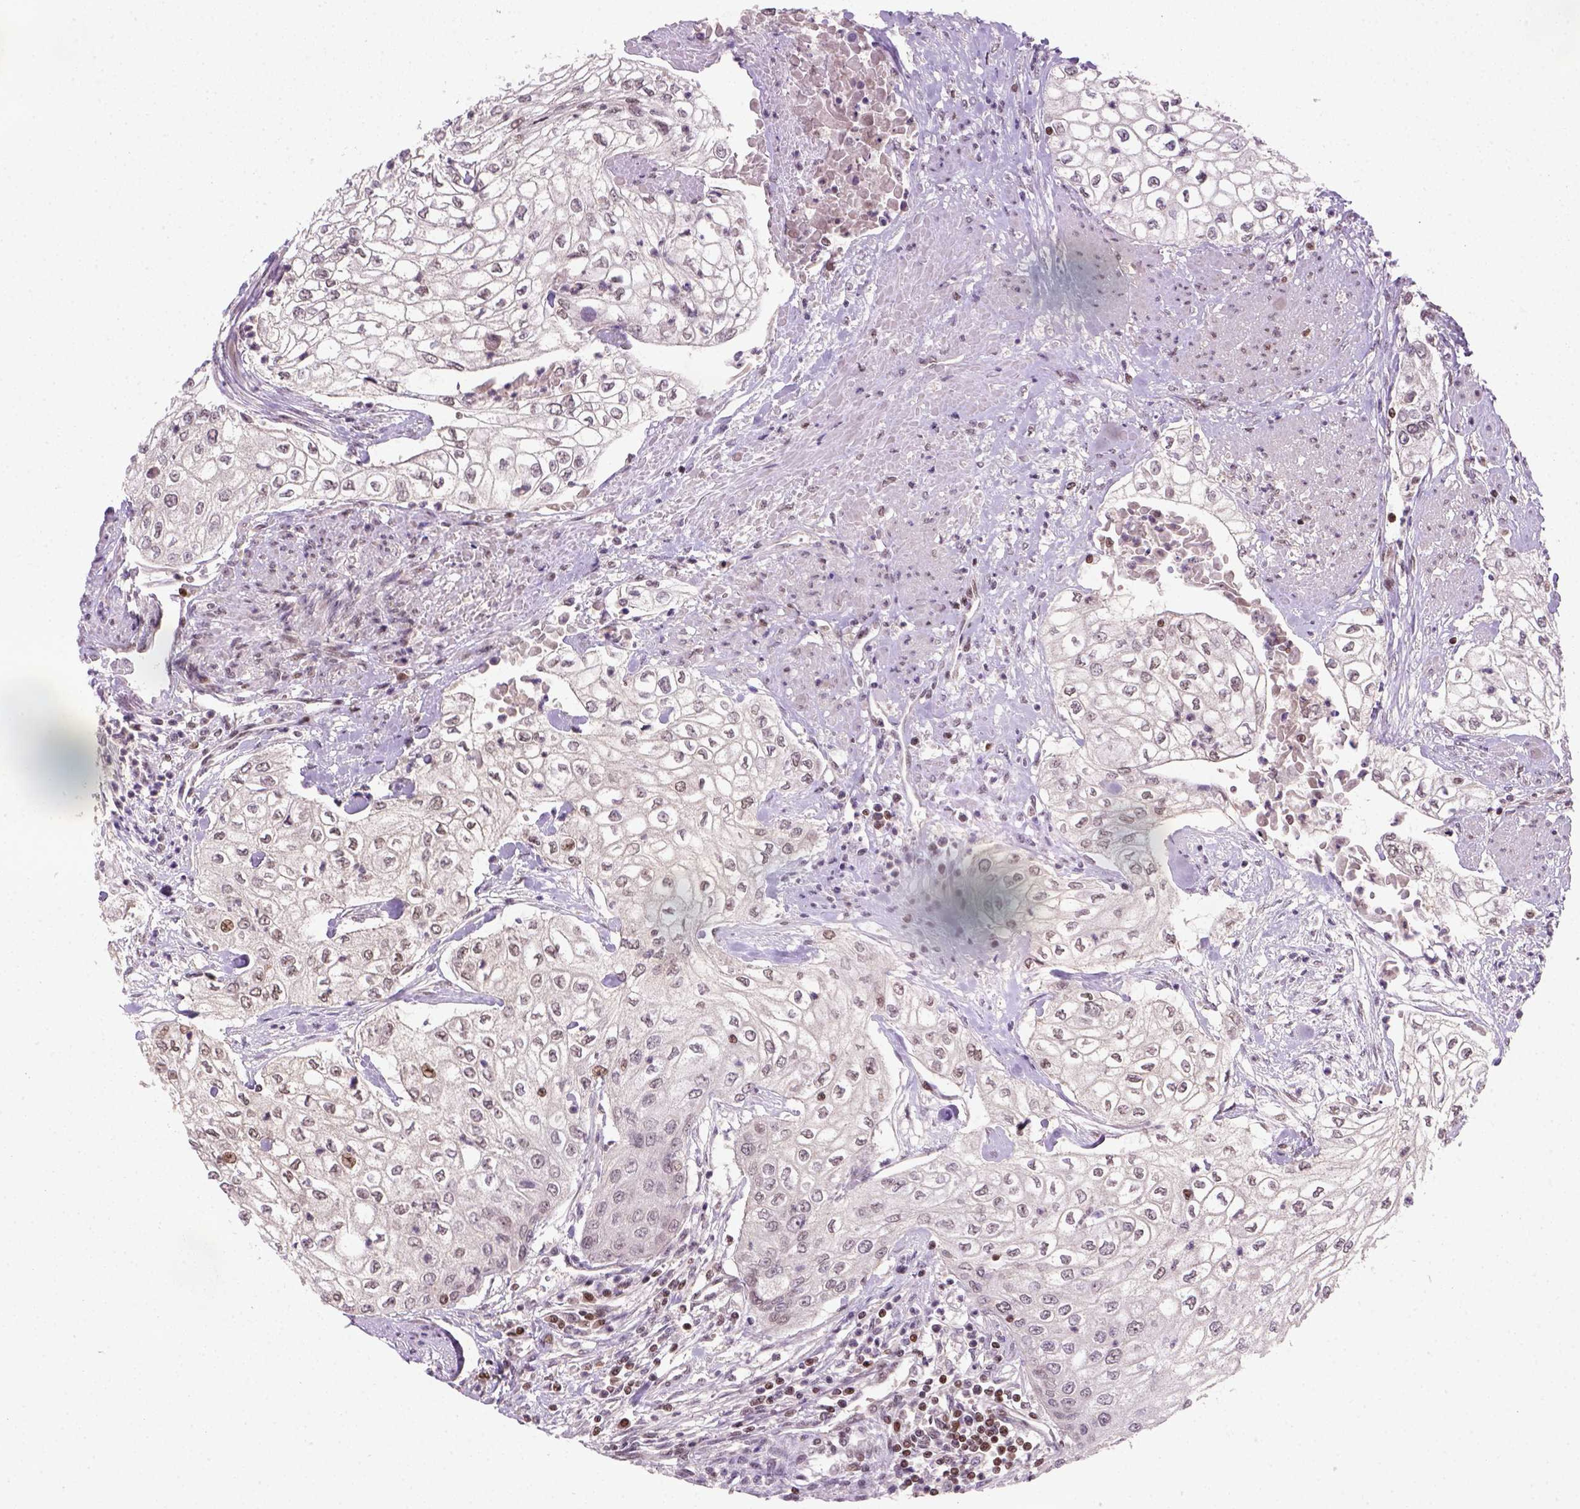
{"staining": {"intensity": "weak", "quantity": "<25%", "location": "nuclear"}, "tissue": "urothelial cancer", "cell_type": "Tumor cells", "image_type": "cancer", "snomed": [{"axis": "morphology", "description": "Urothelial carcinoma, High grade"}, {"axis": "topography", "description": "Urinary bladder"}], "caption": "High magnification brightfield microscopy of urothelial cancer stained with DAB (3,3'-diaminobenzidine) (brown) and counterstained with hematoxylin (blue): tumor cells show no significant staining.", "gene": "MGMT", "patient": {"sex": "male", "age": 62}}